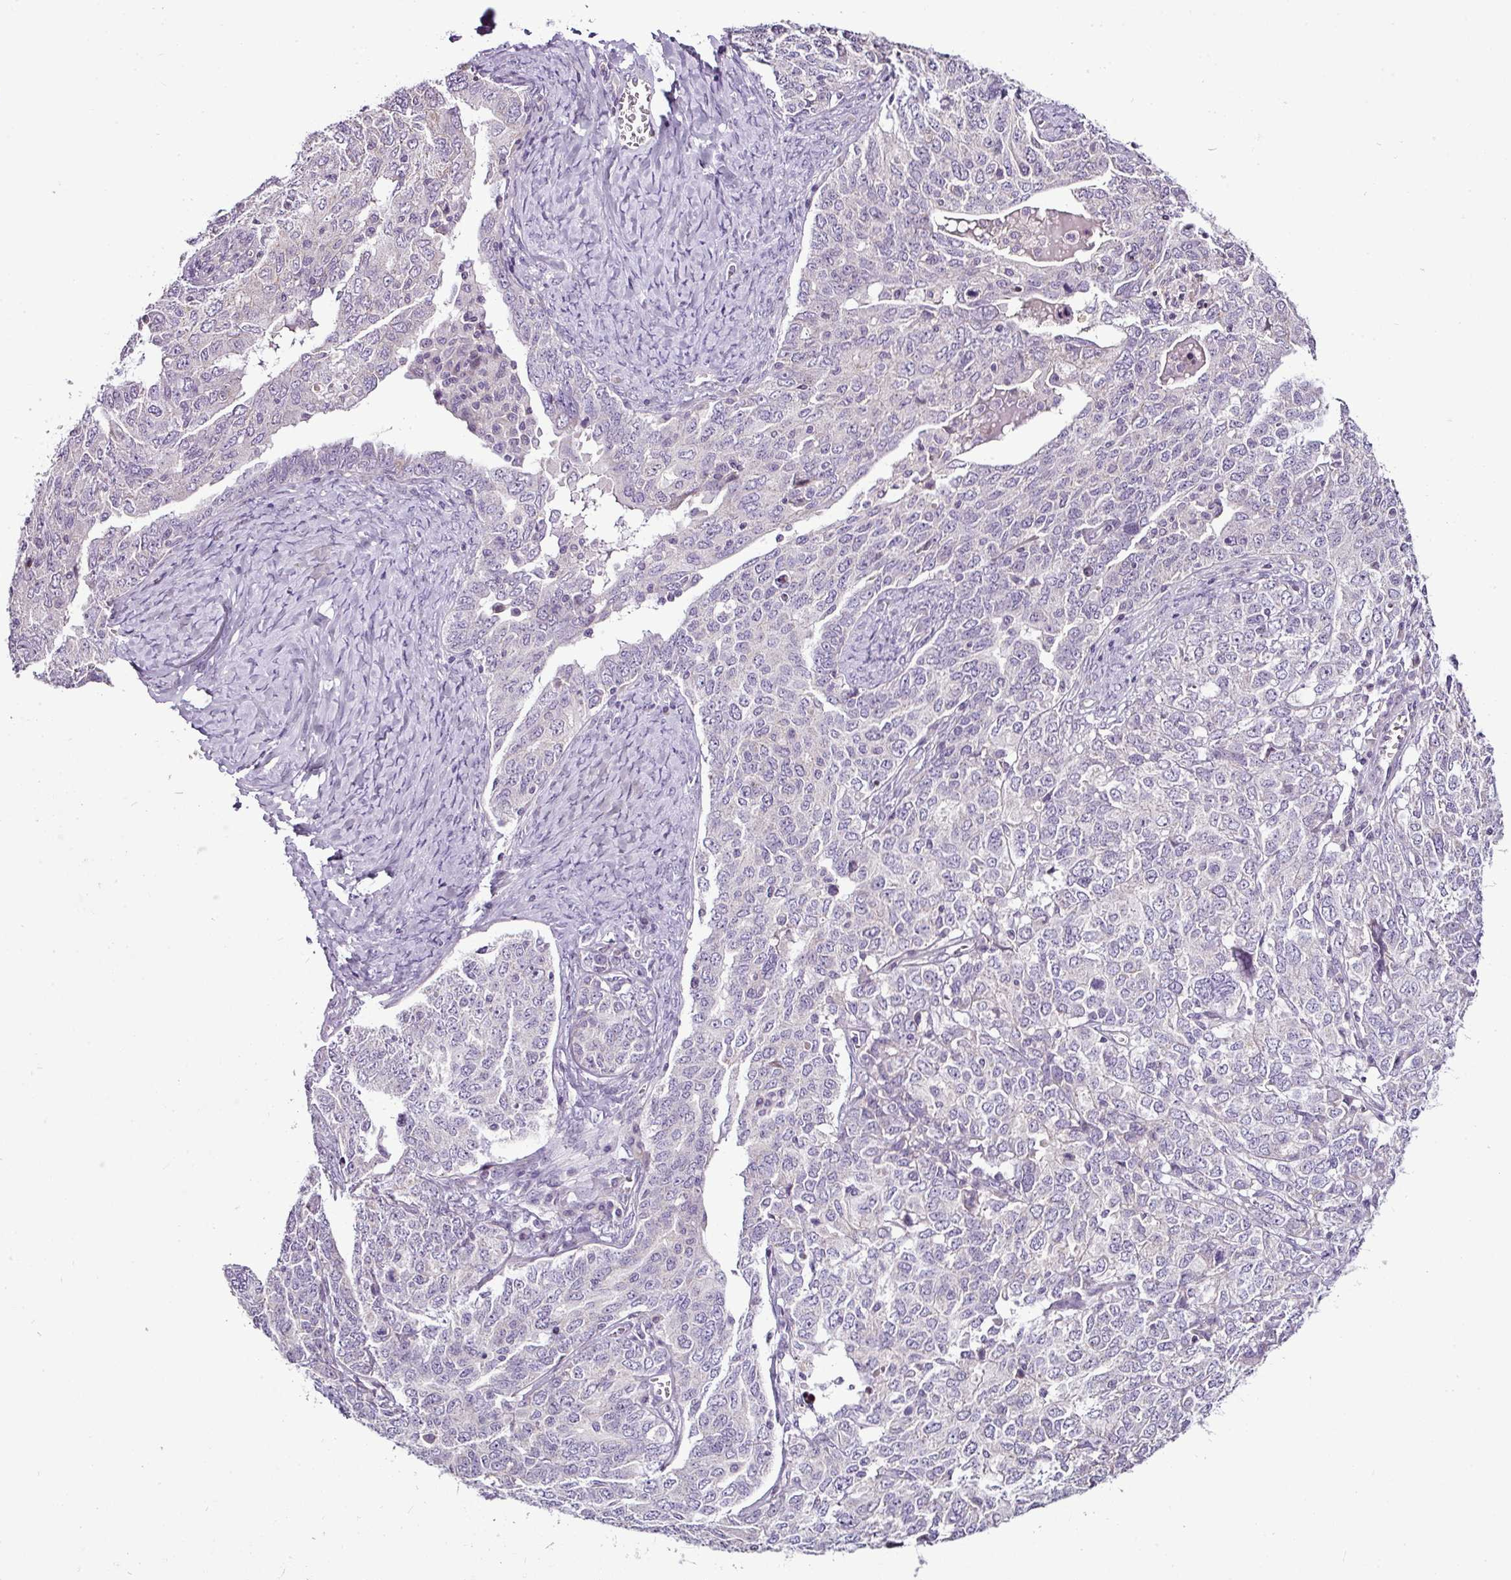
{"staining": {"intensity": "negative", "quantity": "none", "location": "none"}, "tissue": "ovarian cancer", "cell_type": "Tumor cells", "image_type": "cancer", "snomed": [{"axis": "morphology", "description": "Carcinoma, endometroid"}, {"axis": "topography", "description": "Ovary"}], "caption": "A micrograph of ovarian endometroid carcinoma stained for a protein demonstrates no brown staining in tumor cells.", "gene": "TEX30", "patient": {"sex": "female", "age": 62}}